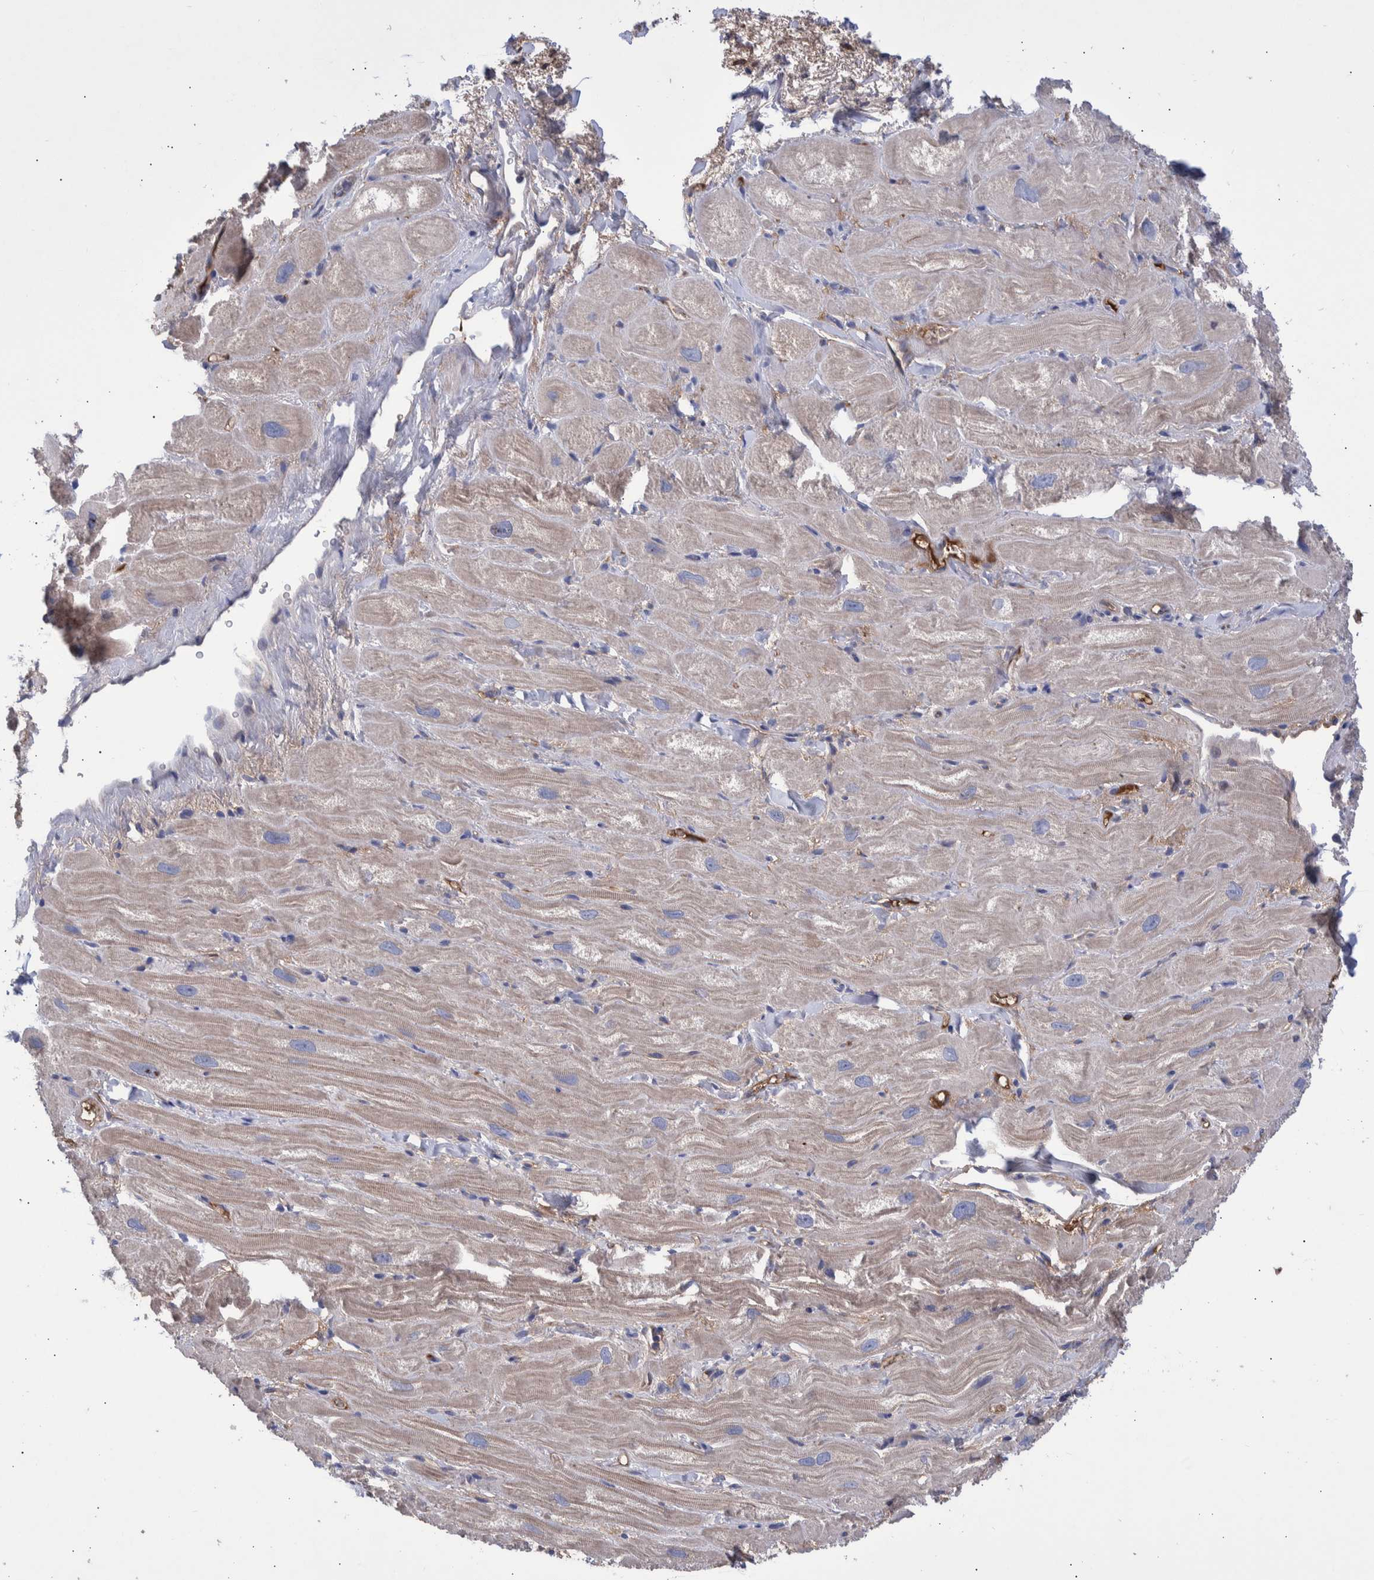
{"staining": {"intensity": "weak", "quantity": ">75%", "location": "cytoplasmic/membranous"}, "tissue": "heart muscle", "cell_type": "Cardiomyocytes", "image_type": "normal", "snomed": [{"axis": "morphology", "description": "Normal tissue, NOS"}, {"axis": "topography", "description": "Heart"}], "caption": "A histopathology image of heart muscle stained for a protein shows weak cytoplasmic/membranous brown staining in cardiomyocytes.", "gene": "DLL4", "patient": {"sex": "male", "age": 49}}